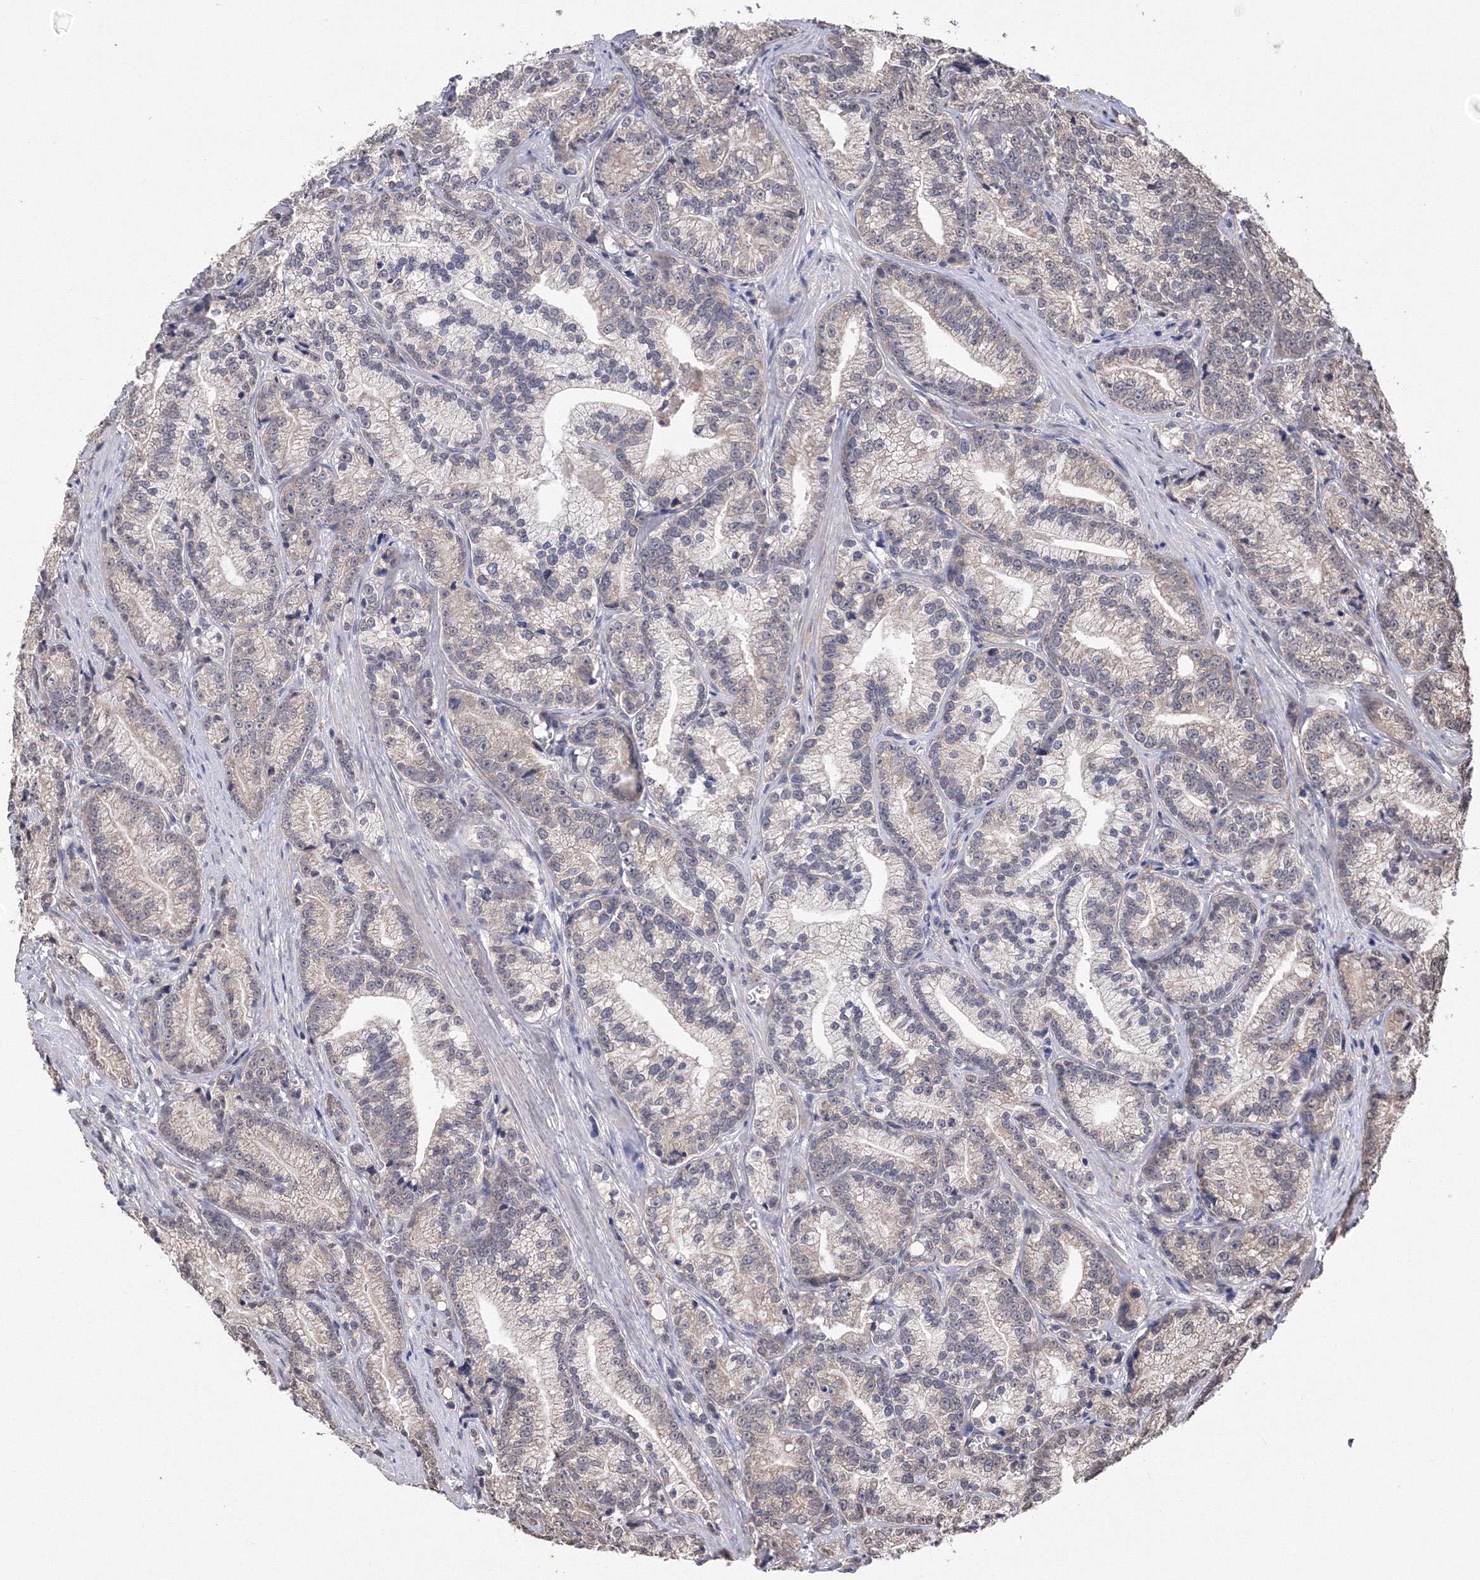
{"staining": {"intensity": "weak", "quantity": "<25%", "location": "cytoplasmic/membranous"}, "tissue": "prostate cancer", "cell_type": "Tumor cells", "image_type": "cancer", "snomed": [{"axis": "morphology", "description": "Adenocarcinoma, Low grade"}, {"axis": "topography", "description": "Prostate"}], "caption": "Immunohistochemical staining of human low-grade adenocarcinoma (prostate) exhibits no significant expression in tumor cells.", "gene": "GPN1", "patient": {"sex": "male", "age": 89}}